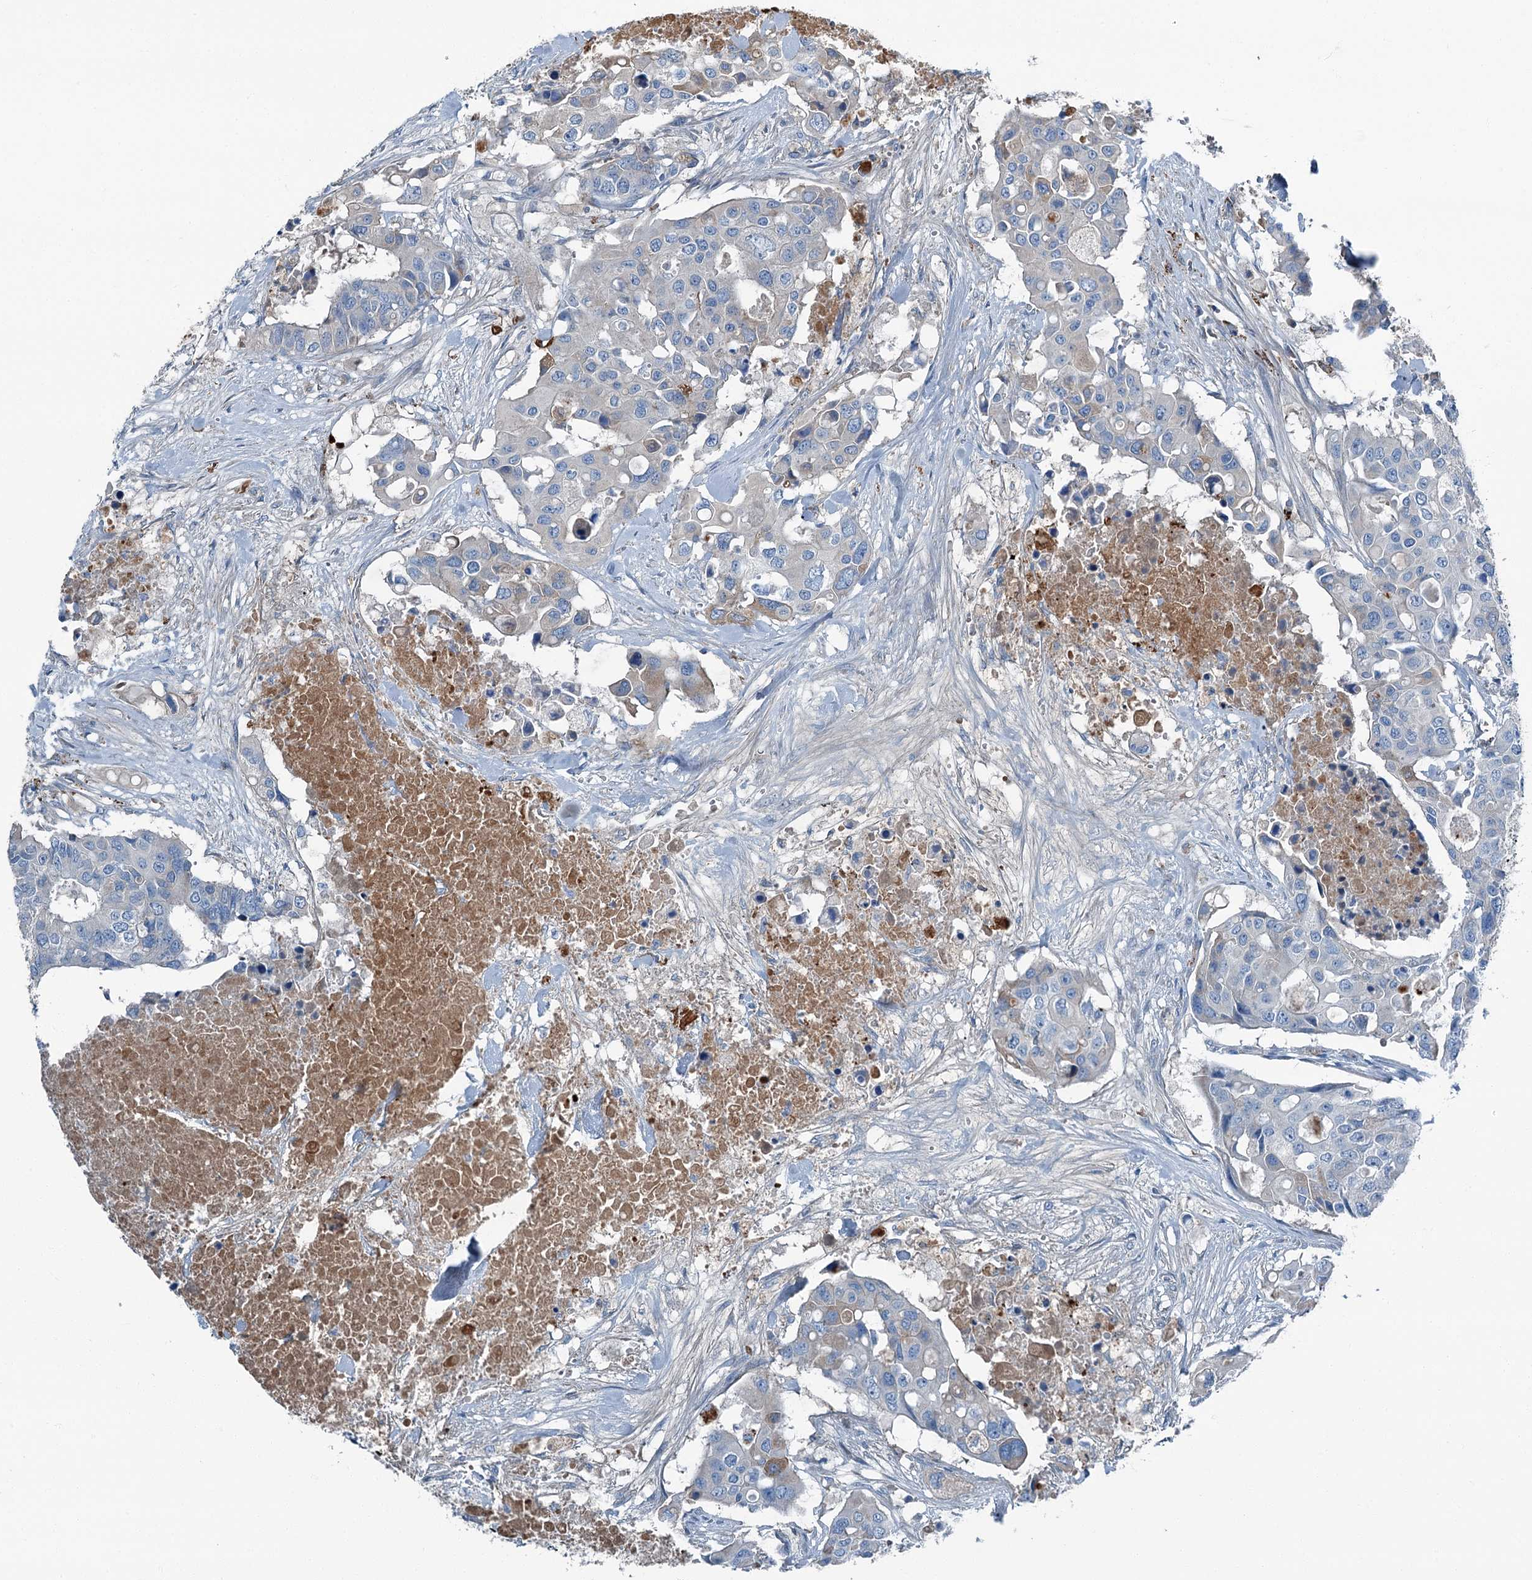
{"staining": {"intensity": "weak", "quantity": "<25%", "location": "cytoplasmic/membranous"}, "tissue": "colorectal cancer", "cell_type": "Tumor cells", "image_type": "cancer", "snomed": [{"axis": "morphology", "description": "Adenocarcinoma, NOS"}, {"axis": "topography", "description": "Colon"}], "caption": "Tumor cells show no significant protein staining in colorectal adenocarcinoma.", "gene": "AXL", "patient": {"sex": "male", "age": 77}}